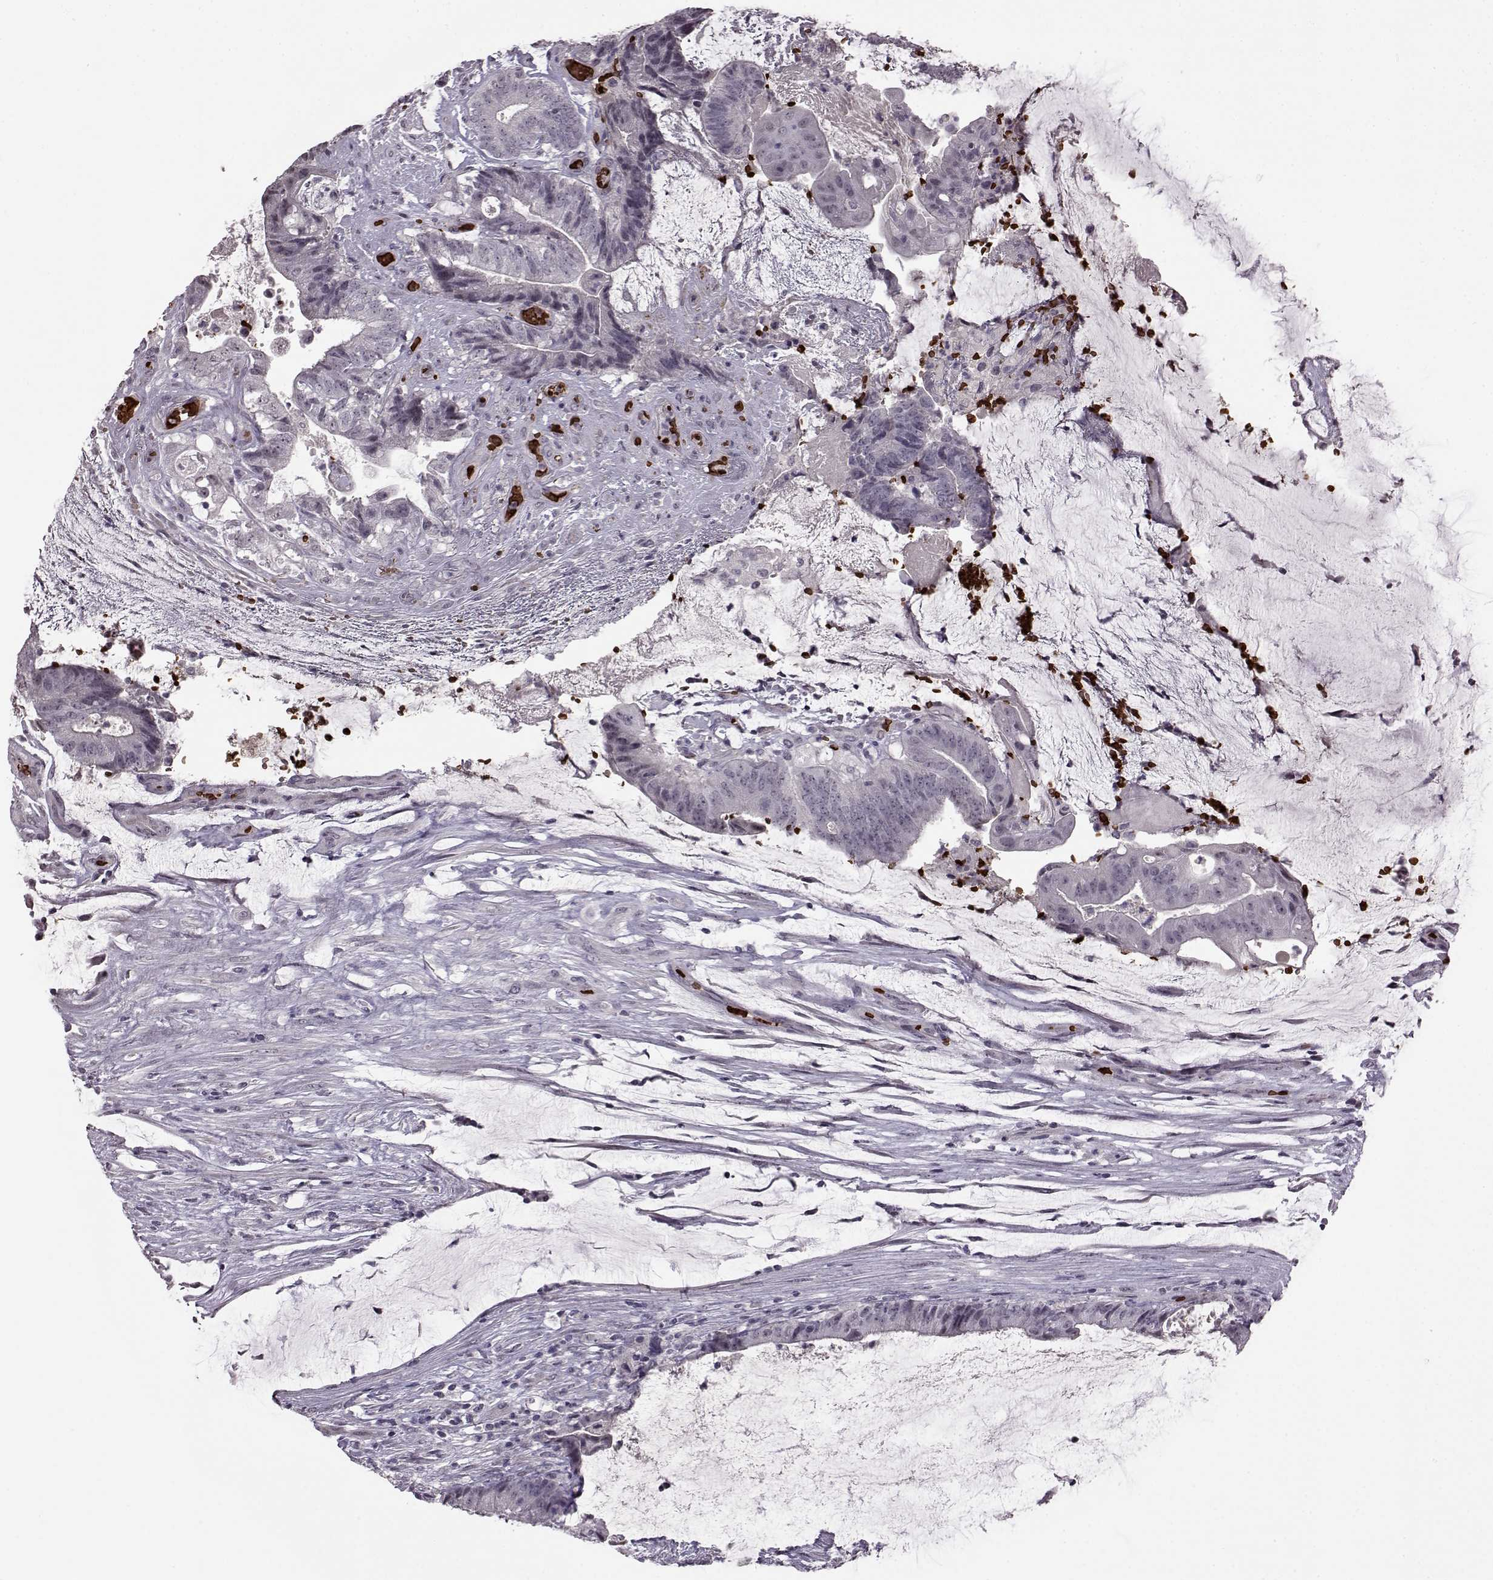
{"staining": {"intensity": "negative", "quantity": "none", "location": "none"}, "tissue": "colorectal cancer", "cell_type": "Tumor cells", "image_type": "cancer", "snomed": [{"axis": "morphology", "description": "Adenocarcinoma, NOS"}, {"axis": "topography", "description": "Colon"}], "caption": "Immunohistochemistry (IHC) micrograph of colorectal cancer stained for a protein (brown), which exhibits no positivity in tumor cells. (Stains: DAB (3,3'-diaminobenzidine) immunohistochemistry (IHC) with hematoxylin counter stain, Microscopy: brightfield microscopy at high magnification).", "gene": "PROP1", "patient": {"sex": "female", "age": 43}}